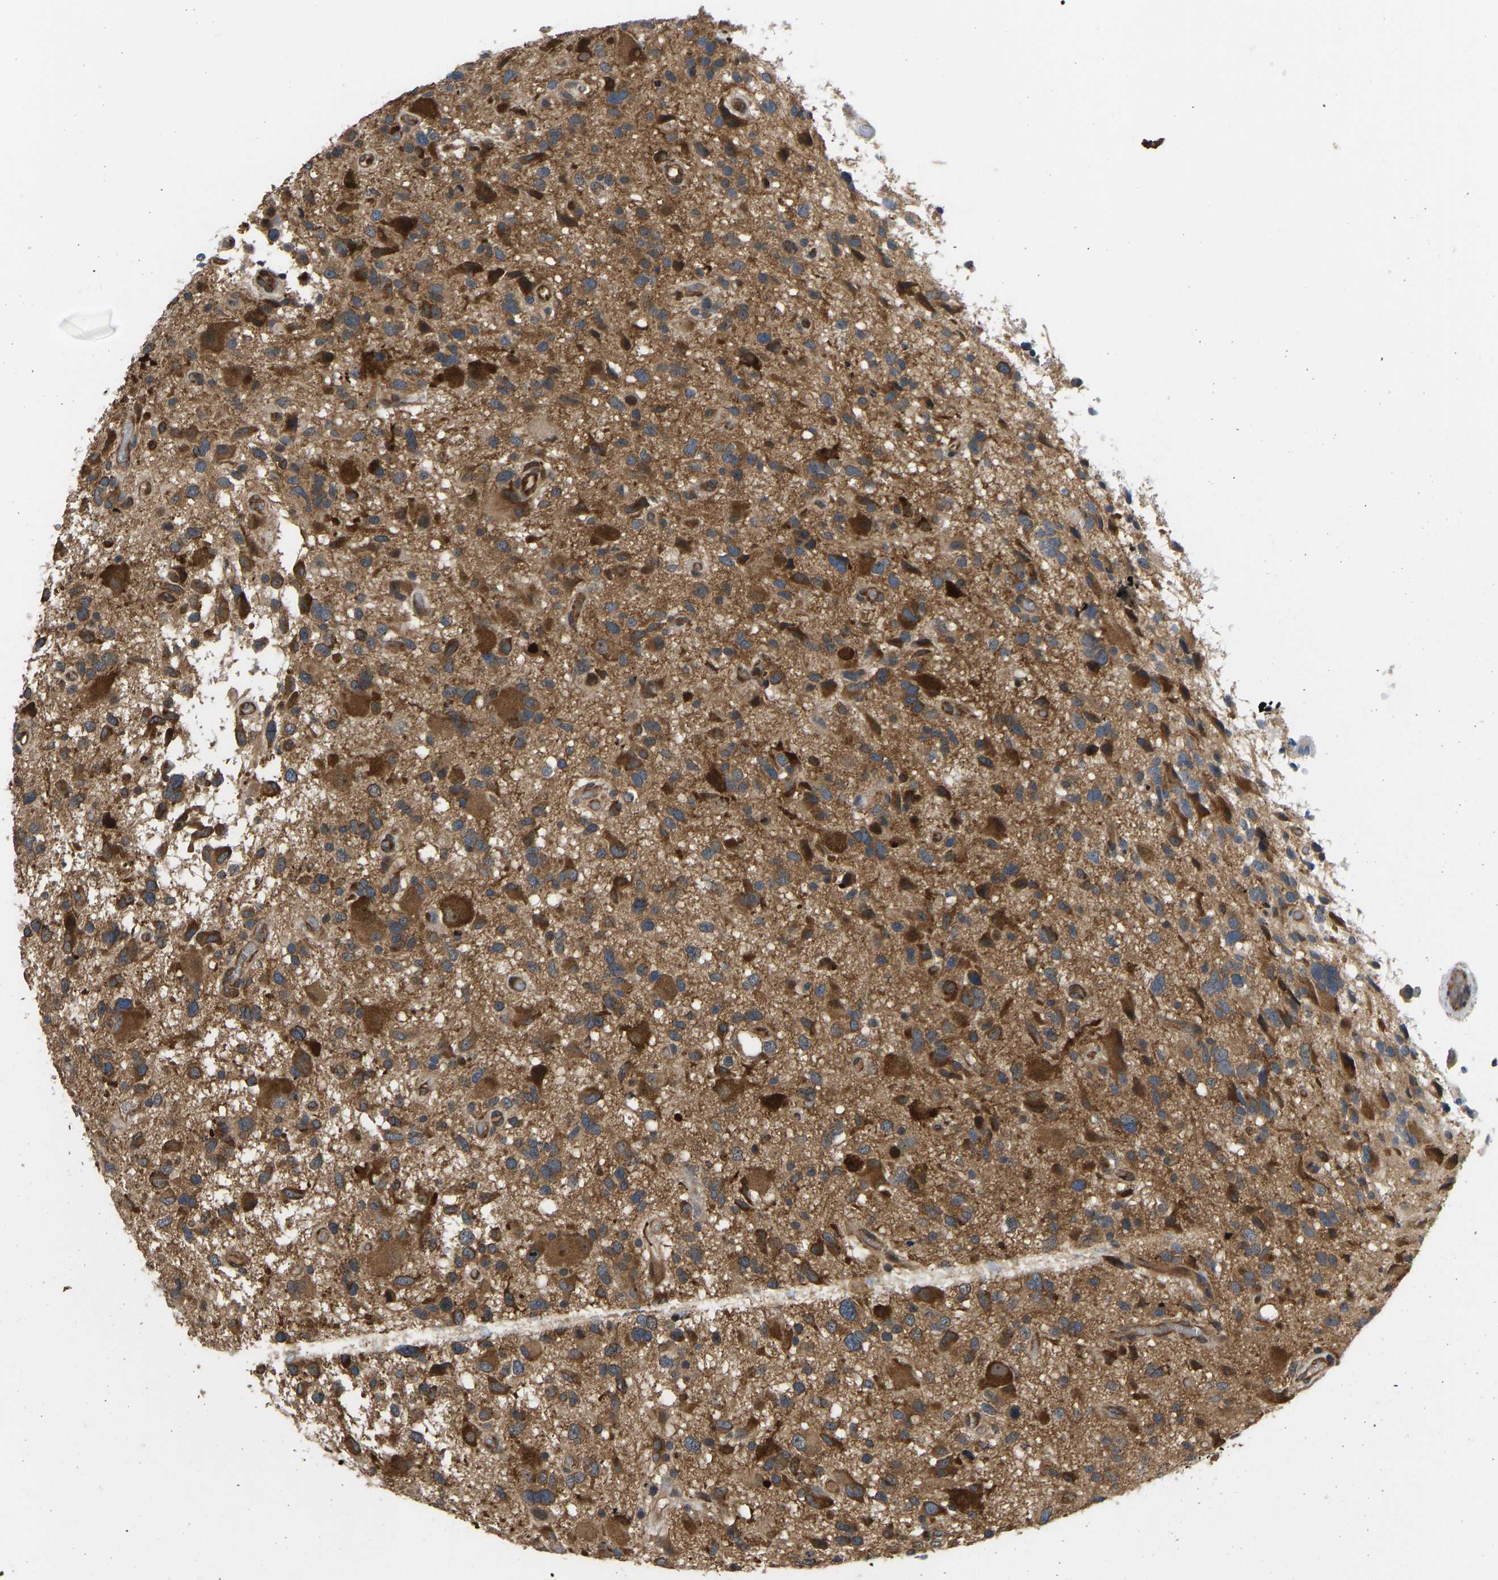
{"staining": {"intensity": "strong", "quantity": ">75%", "location": "cytoplasmic/membranous"}, "tissue": "glioma", "cell_type": "Tumor cells", "image_type": "cancer", "snomed": [{"axis": "morphology", "description": "Glioma, malignant, High grade"}, {"axis": "topography", "description": "Brain"}], "caption": "High-power microscopy captured an immunohistochemistry (IHC) micrograph of malignant high-grade glioma, revealing strong cytoplasmic/membranous staining in about >75% of tumor cells.", "gene": "RASGRF2", "patient": {"sex": "male", "age": 33}}